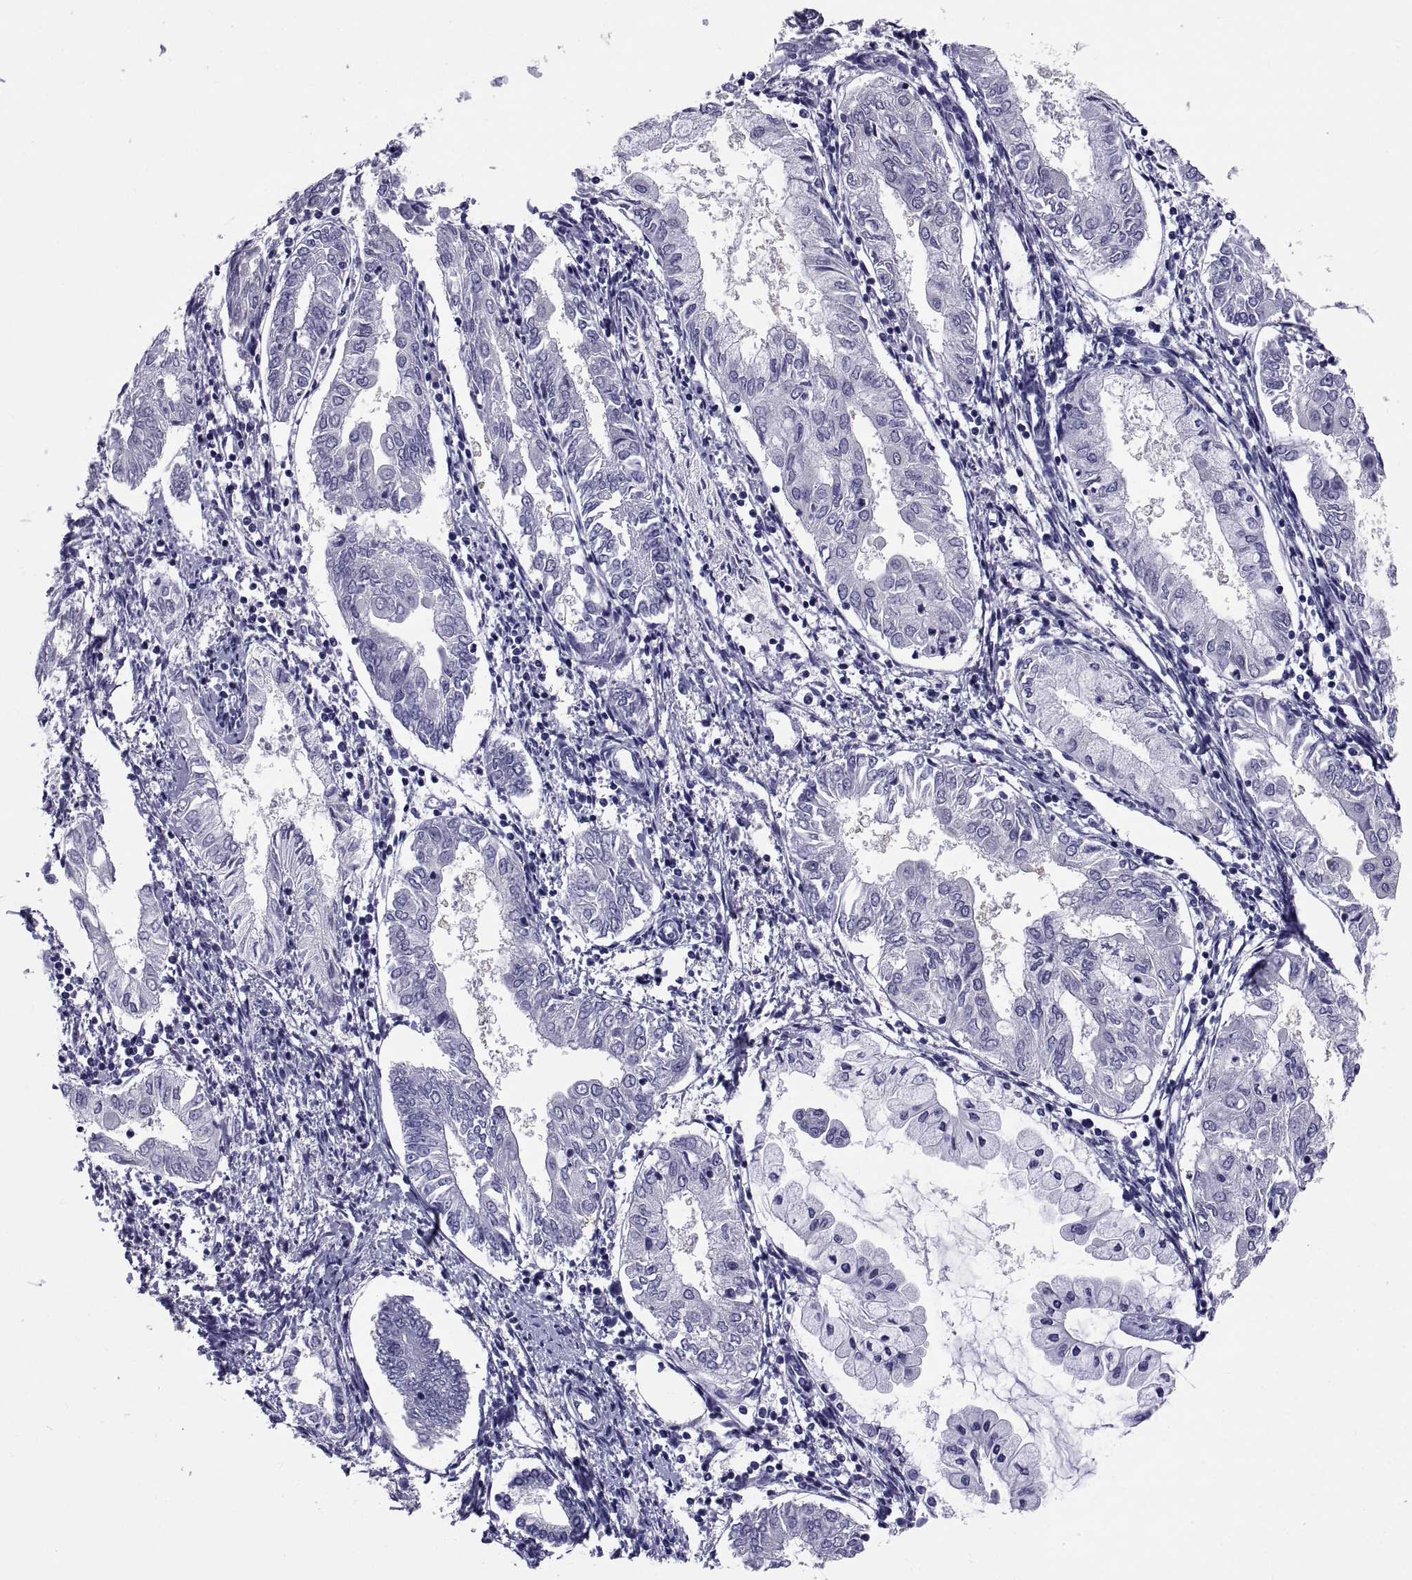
{"staining": {"intensity": "negative", "quantity": "none", "location": "none"}, "tissue": "endometrial cancer", "cell_type": "Tumor cells", "image_type": "cancer", "snomed": [{"axis": "morphology", "description": "Adenocarcinoma, NOS"}, {"axis": "topography", "description": "Endometrium"}], "caption": "A high-resolution micrograph shows IHC staining of endometrial adenocarcinoma, which displays no significant expression in tumor cells.", "gene": "TGFBR3L", "patient": {"sex": "female", "age": 68}}